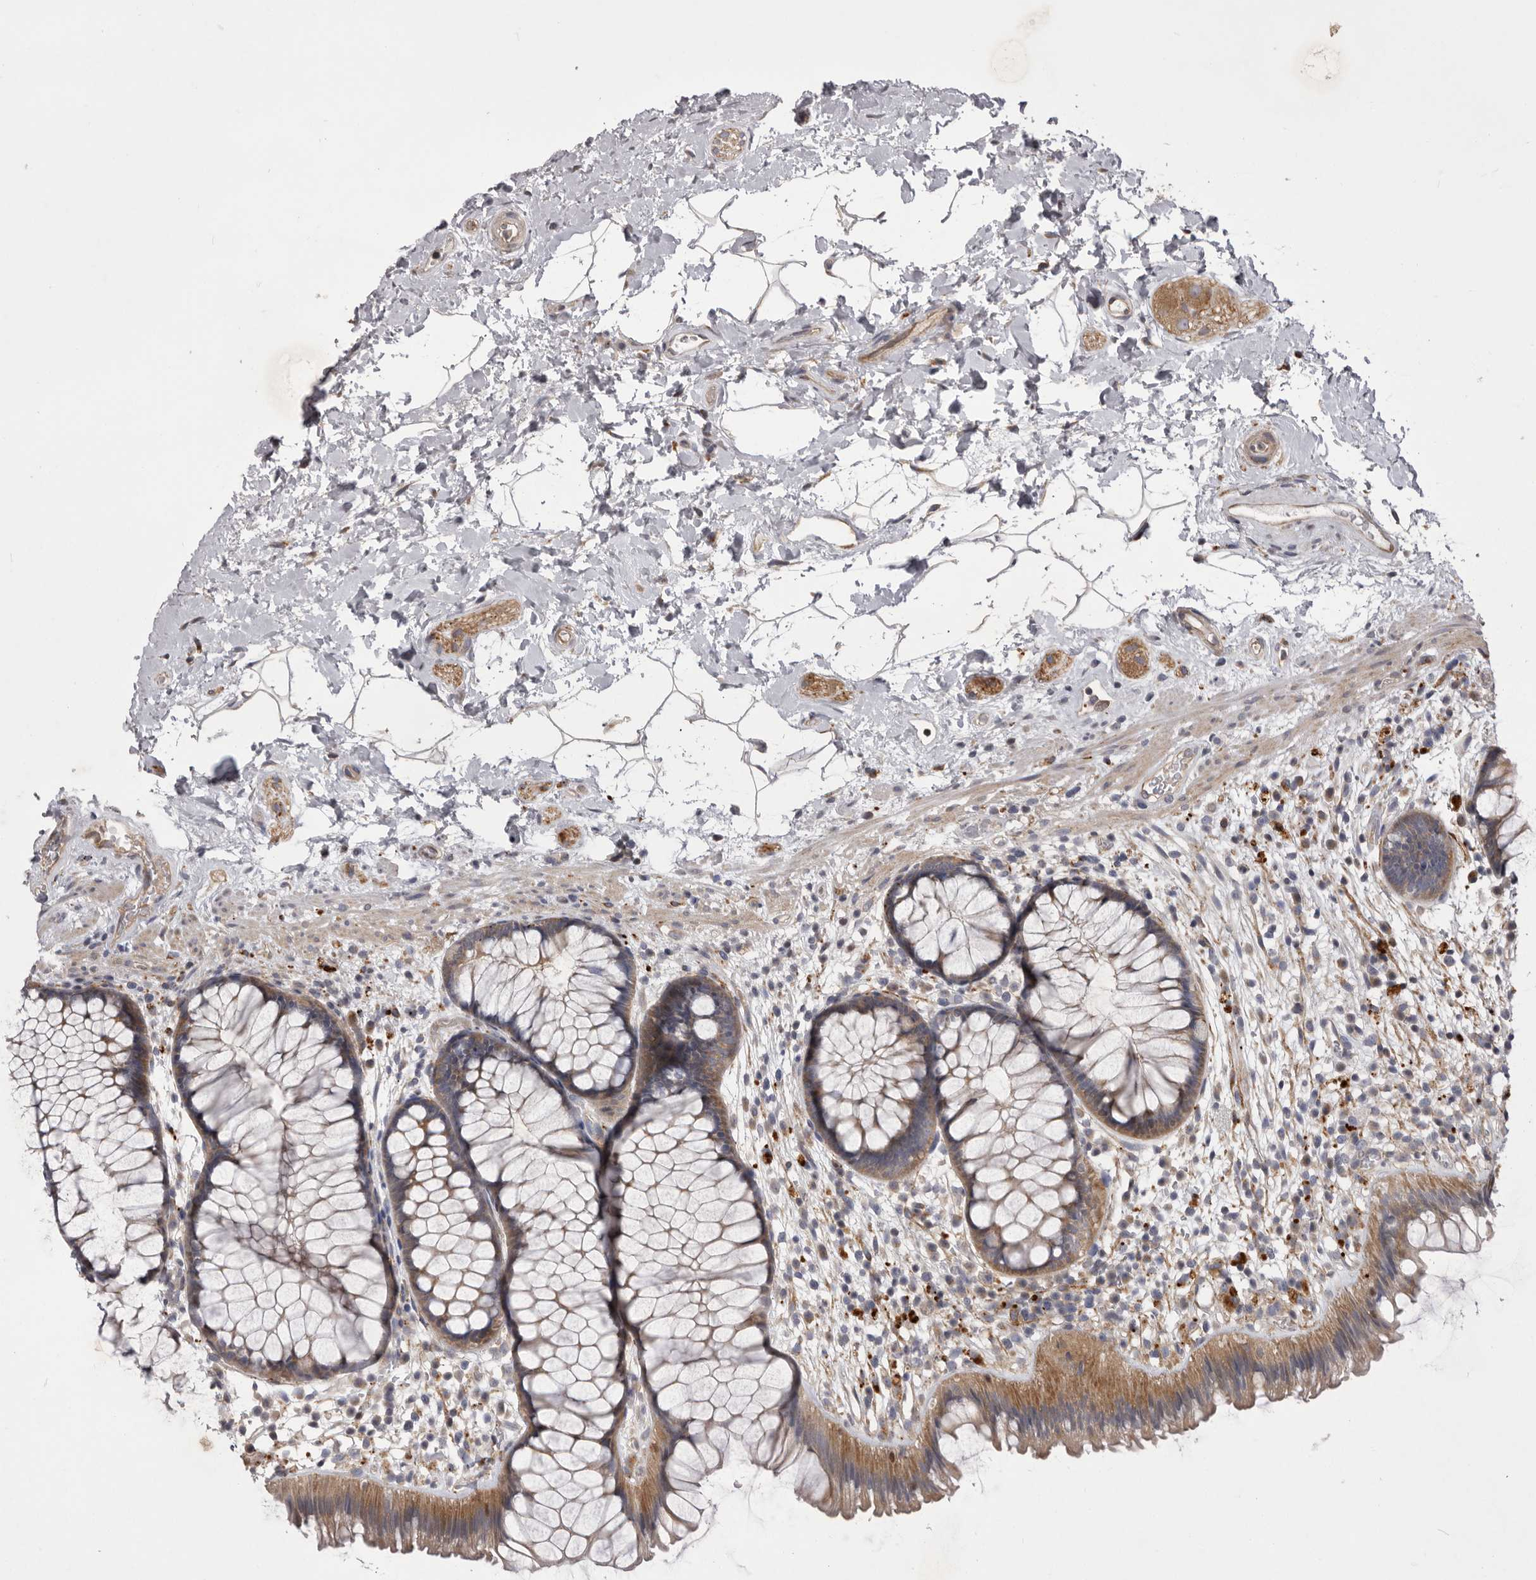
{"staining": {"intensity": "moderate", "quantity": ">75%", "location": "cytoplasmic/membranous"}, "tissue": "rectum", "cell_type": "Glandular cells", "image_type": "normal", "snomed": [{"axis": "morphology", "description": "Normal tissue, NOS"}, {"axis": "topography", "description": "Rectum"}], "caption": "Immunohistochemistry (DAB) staining of benign rectum reveals moderate cytoplasmic/membranous protein positivity in about >75% of glandular cells.", "gene": "WDR47", "patient": {"sex": "male", "age": 51}}